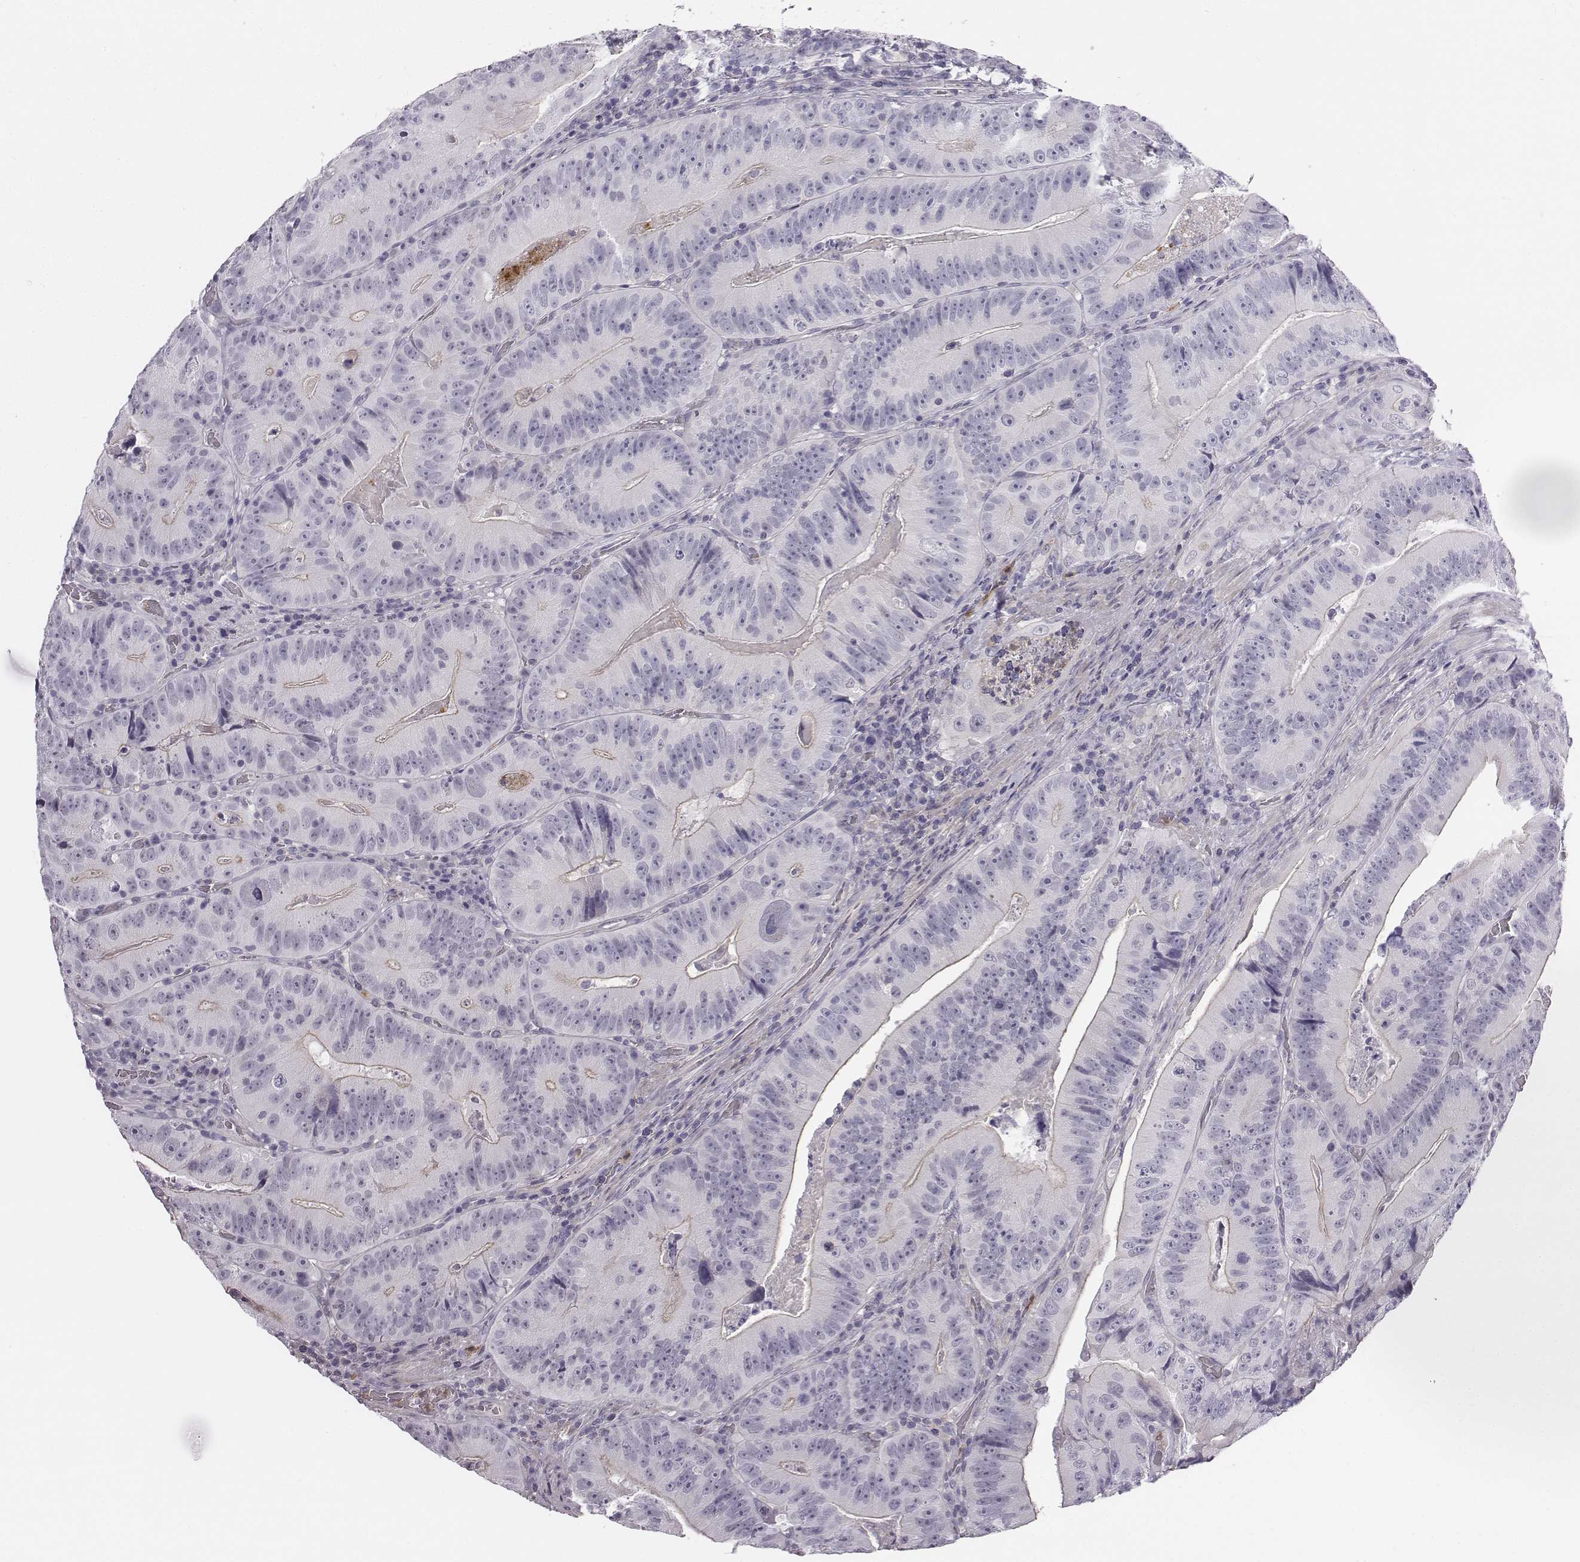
{"staining": {"intensity": "negative", "quantity": "none", "location": "none"}, "tissue": "colorectal cancer", "cell_type": "Tumor cells", "image_type": "cancer", "snomed": [{"axis": "morphology", "description": "Adenocarcinoma, NOS"}, {"axis": "topography", "description": "Colon"}], "caption": "An immunohistochemistry histopathology image of colorectal cancer (adenocarcinoma) is shown. There is no staining in tumor cells of colorectal cancer (adenocarcinoma).", "gene": "ADAM7", "patient": {"sex": "female", "age": 86}}